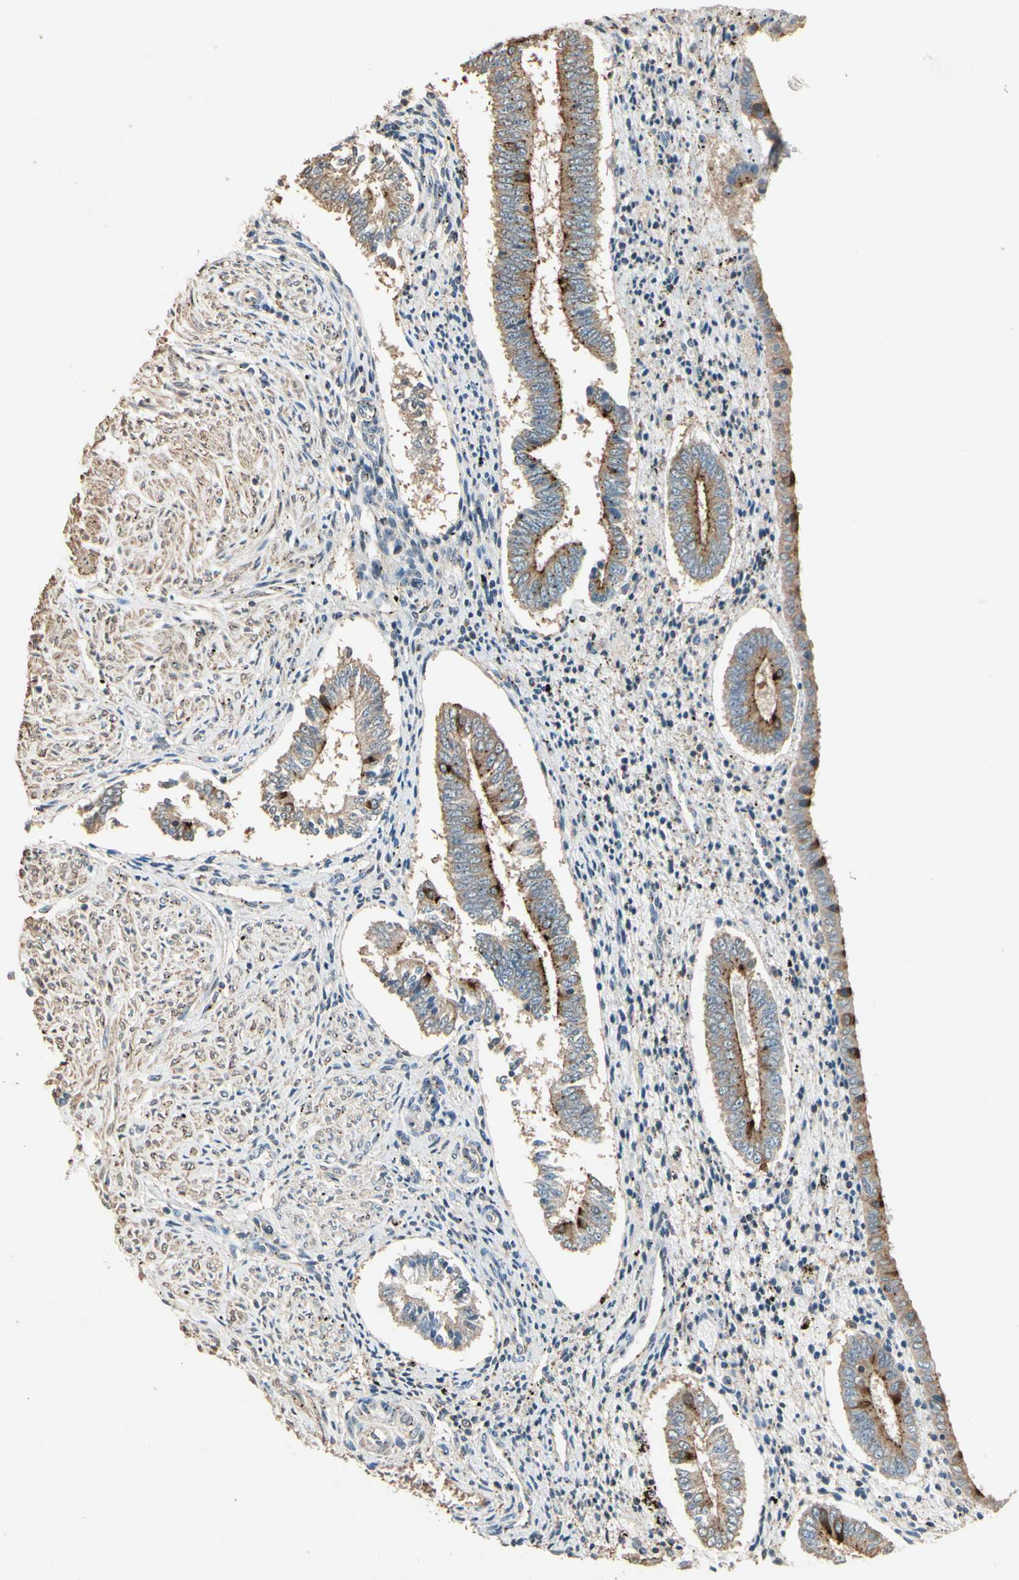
{"staining": {"intensity": "weak", "quantity": "<25%", "location": "cytoplasmic/membranous"}, "tissue": "endometrium", "cell_type": "Cells in endometrial stroma", "image_type": "normal", "snomed": [{"axis": "morphology", "description": "Normal tissue, NOS"}, {"axis": "topography", "description": "Endometrium"}], "caption": "Protein analysis of normal endometrium reveals no significant expression in cells in endometrial stroma.", "gene": "AKAP9", "patient": {"sex": "female", "age": 42}}